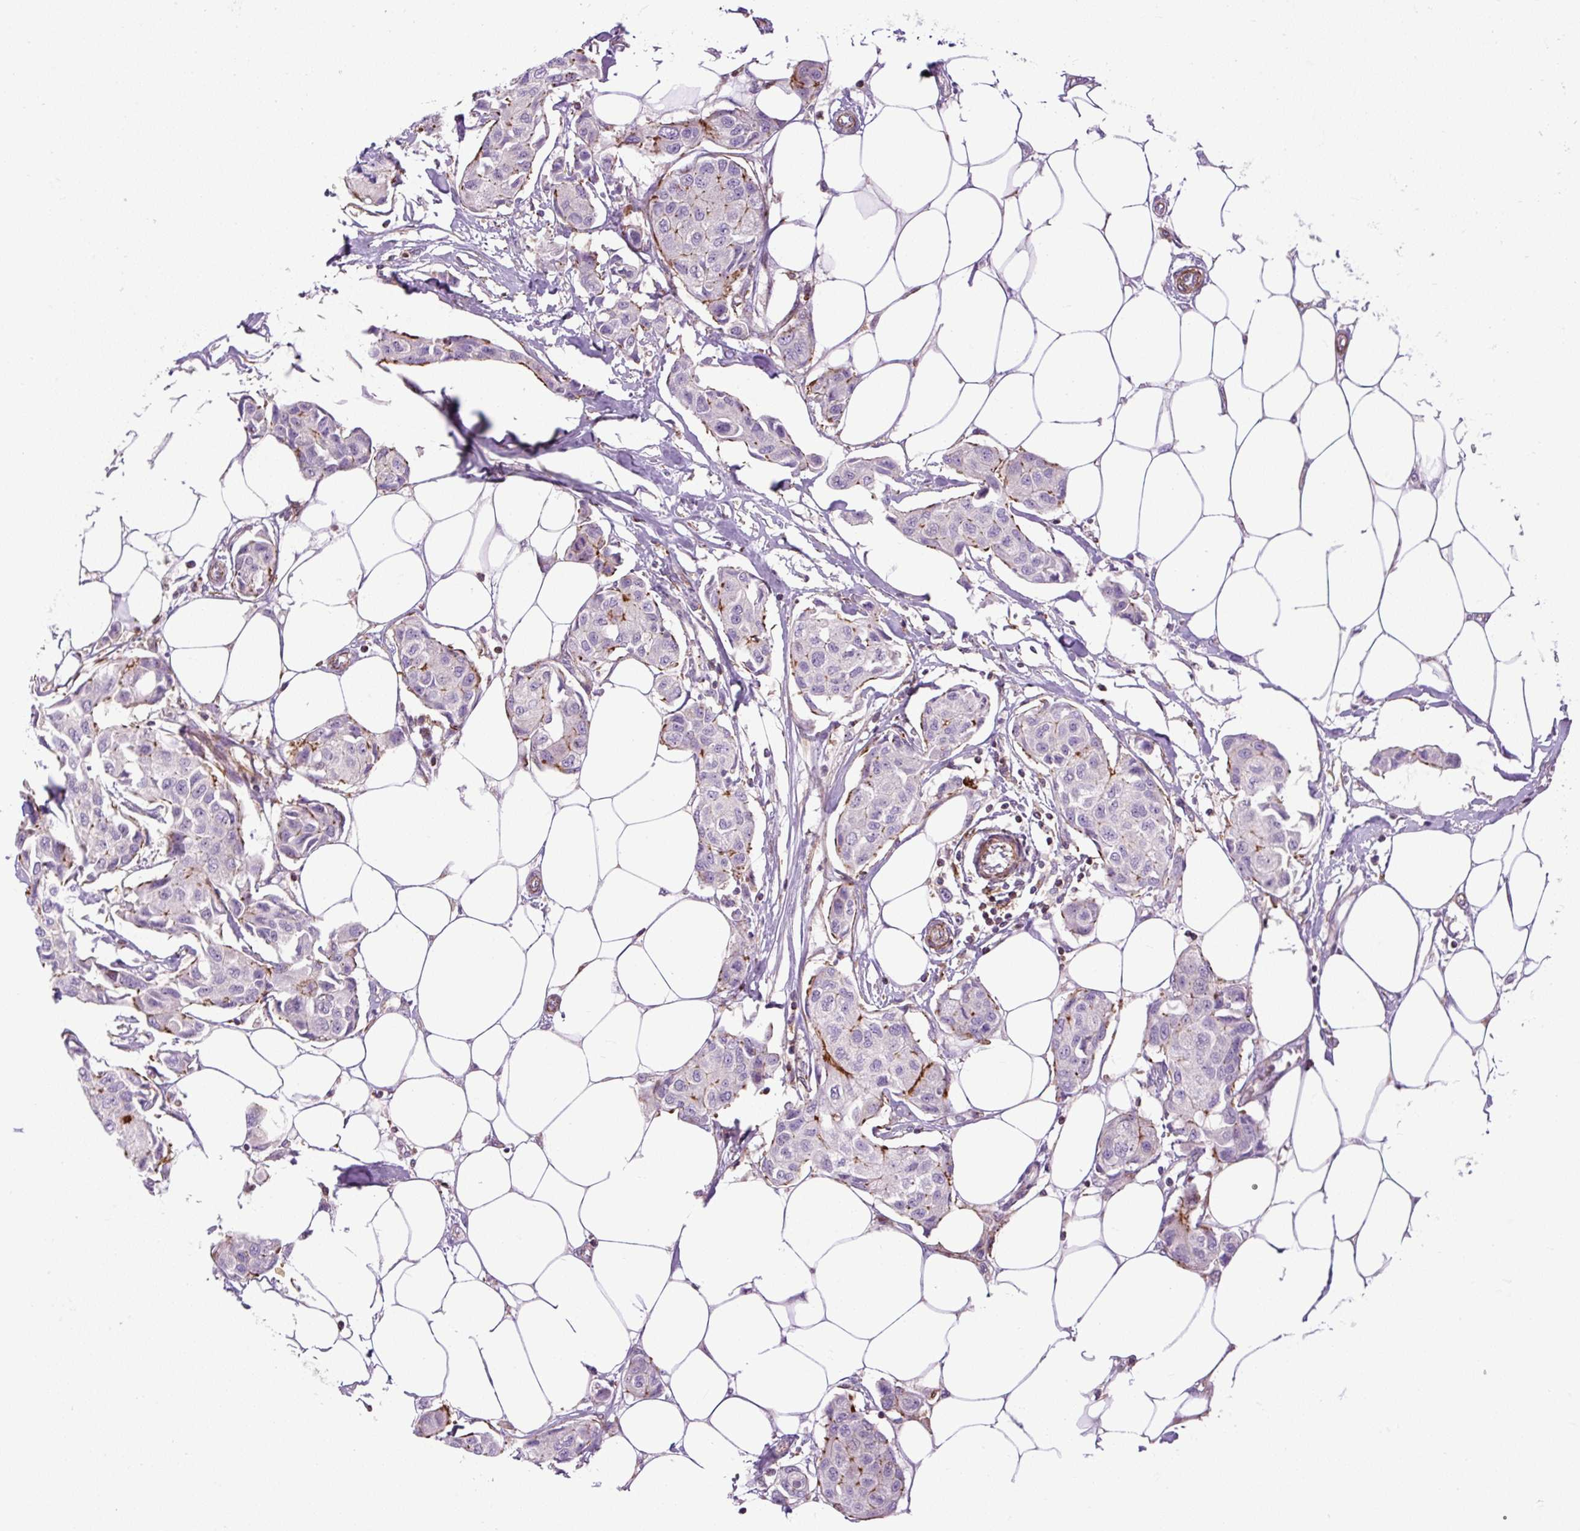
{"staining": {"intensity": "moderate", "quantity": "<25%", "location": "cytoplasmic/membranous"}, "tissue": "breast cancer", "cell_type": "Tumor cells", "image_type": "cancer", "snomed": [{"axis": "morphology", "description": "Duct carcinoma"}, {"axis": "topography", "description": "Breast"}, {"axis": "topography", "description": "Lymph node"}], "caption": "Immunohistochemical staining of breast intraductal carcinoma exhibits low levels of moderate cytoplasmic/membranous protein expression in about <25% of tumor cells.", "gene": "ZNF197", "patient": {"sex": "female", "age": 80}}